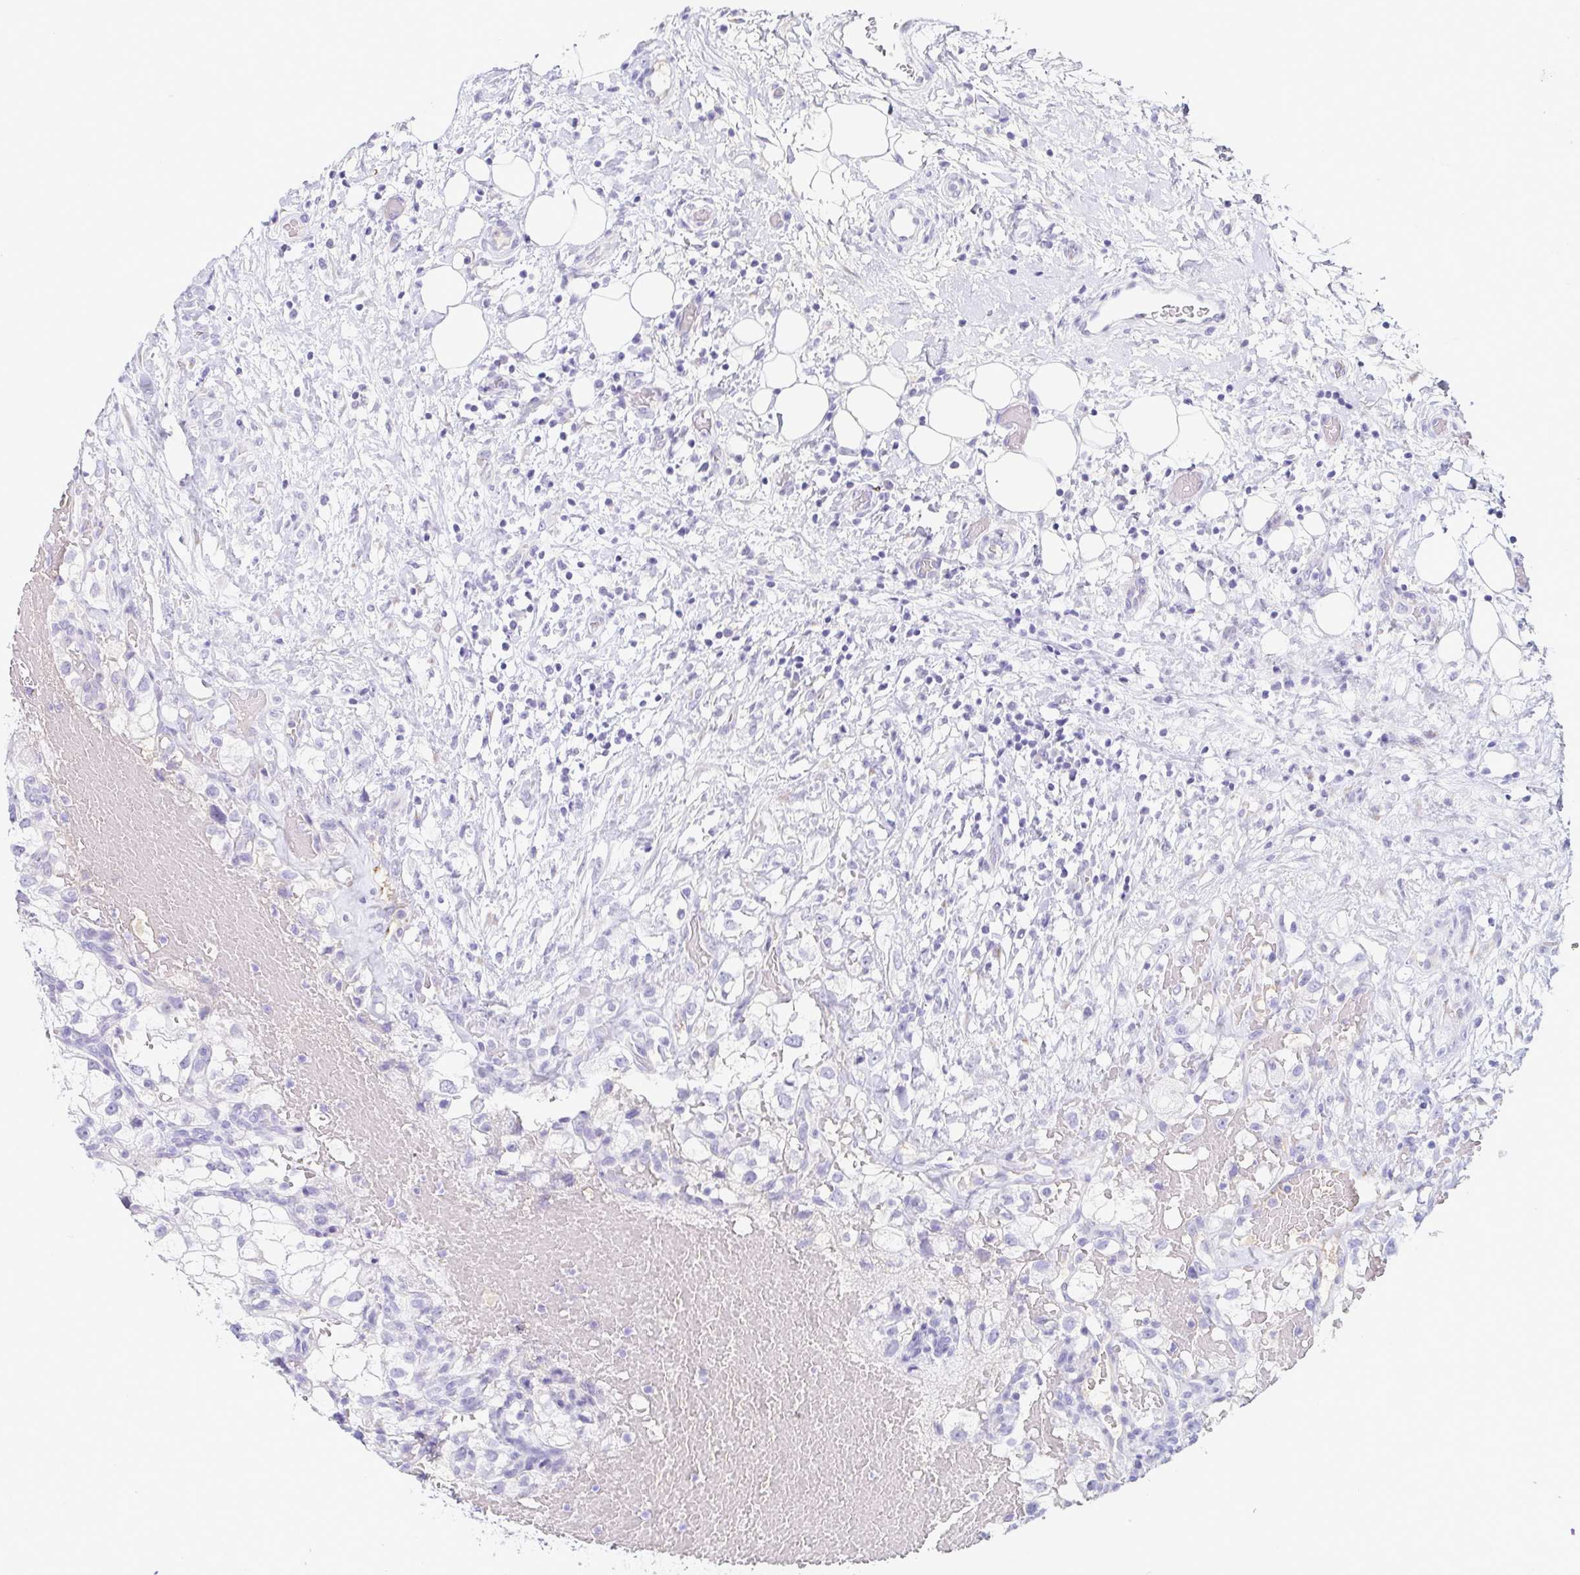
{"staining": {"intensity": "negative", "quantity": "none", "location": "none"}, "tissue": "renal cancer", "cell_type": "Tumor cells", "image_type": "cancer", "snomed": [{"axis": "morphology", "description": "Adenocarcinoma, NOS"}, {"axis": "topography", "description": "Kidney"}], "caption": "Adenocarcinoma (renal) stained for a protein using immunohistochemistry reveals no expression tumor cells.", "gene": "LDLRAD1", "patient": {"sex": "male", "age": 59}}